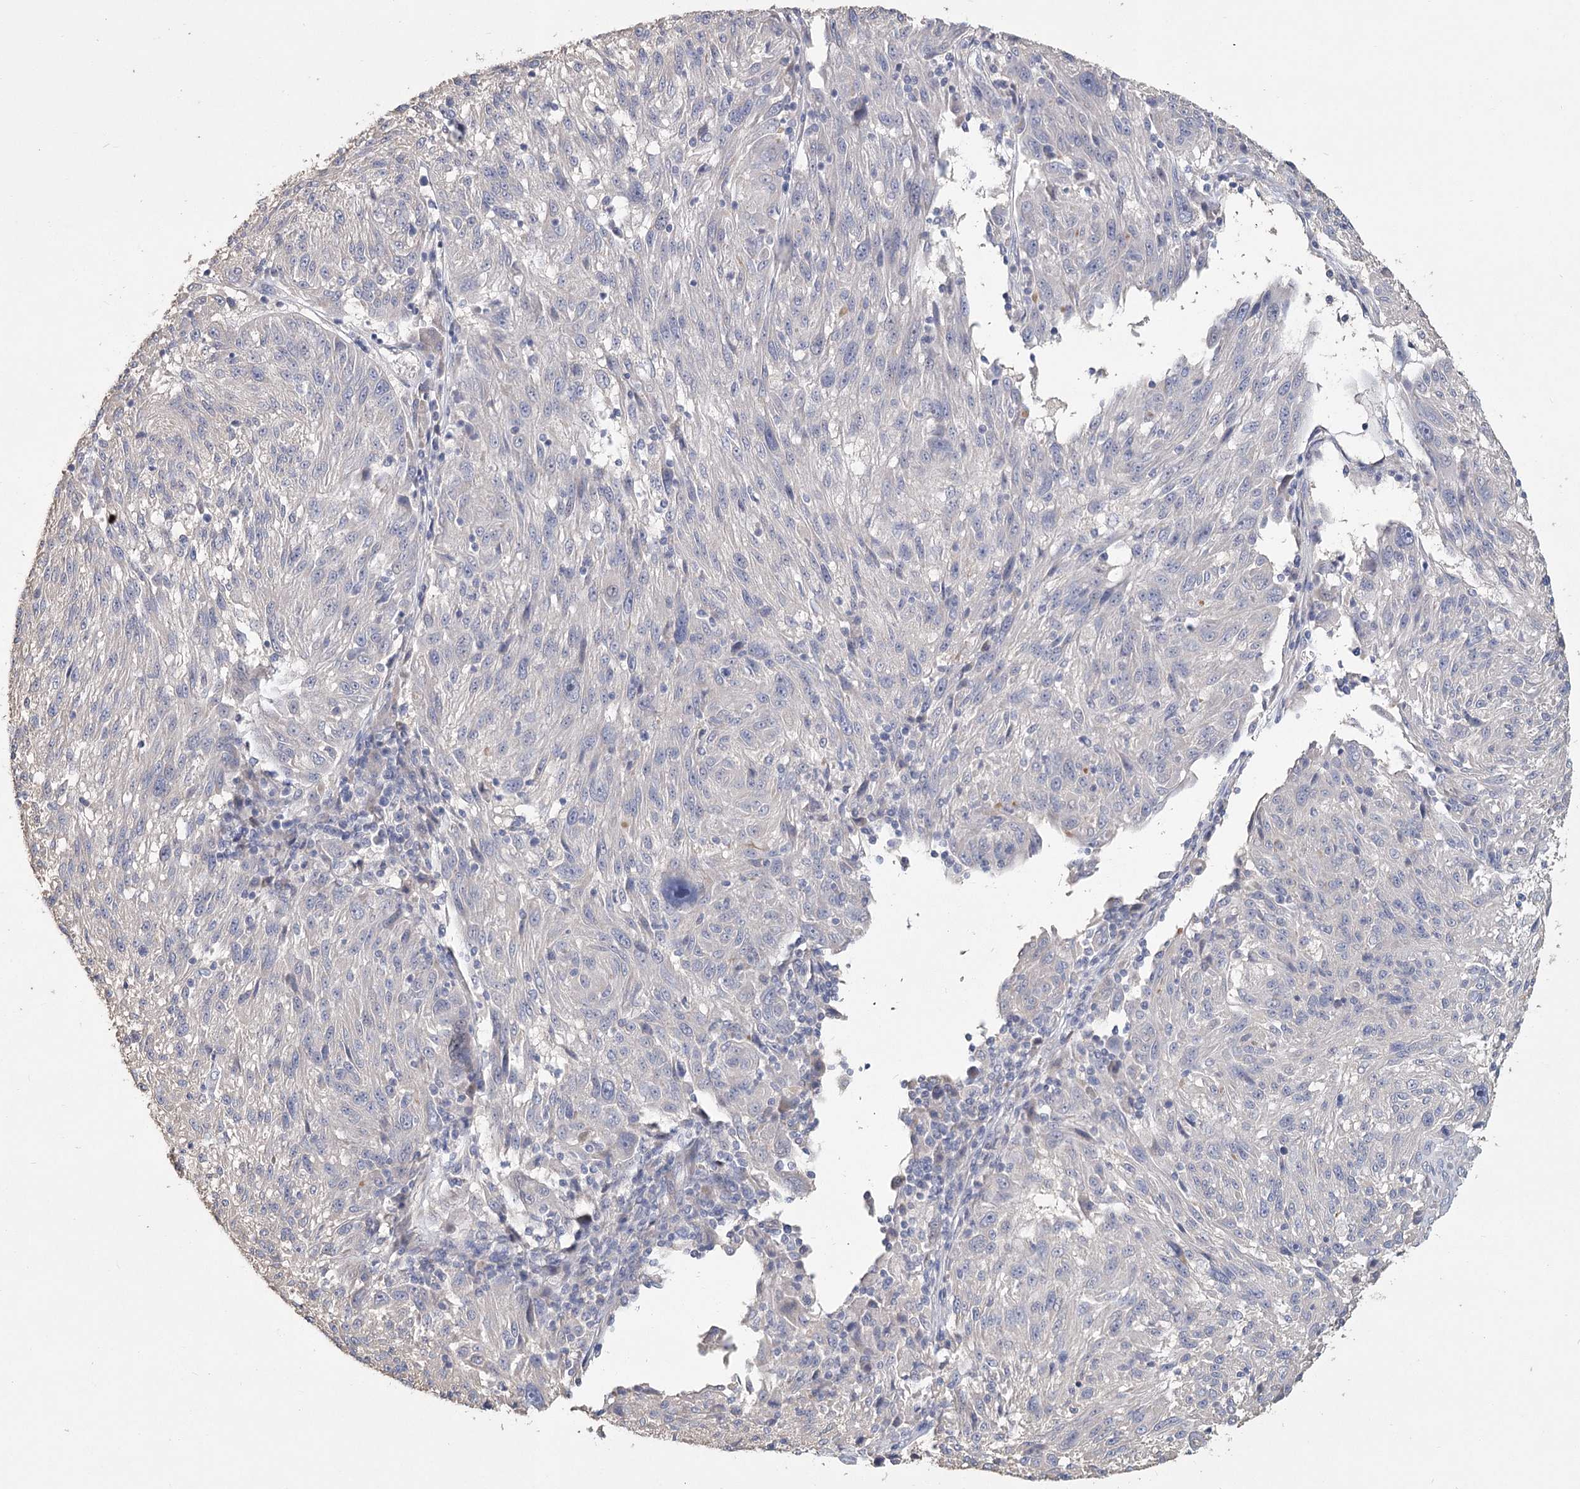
{"staining": {"intensity": "negative", "quantity": "none", "location": "none"}, "tissue": "melanoma", "cell_type": "Tumor cells", "image_type": "cancer", "snomed": [{"axis": "morphology", "description": "Malignant melanoma, NOS"}, {"axis": "topography", "description": "Skin"}], "caption": "Micrograph shows no protein staining in tumor cells of malignant melanoma tissue.", "gene": "CNTLN", "patient": {"sex": "male", "age": 53}}